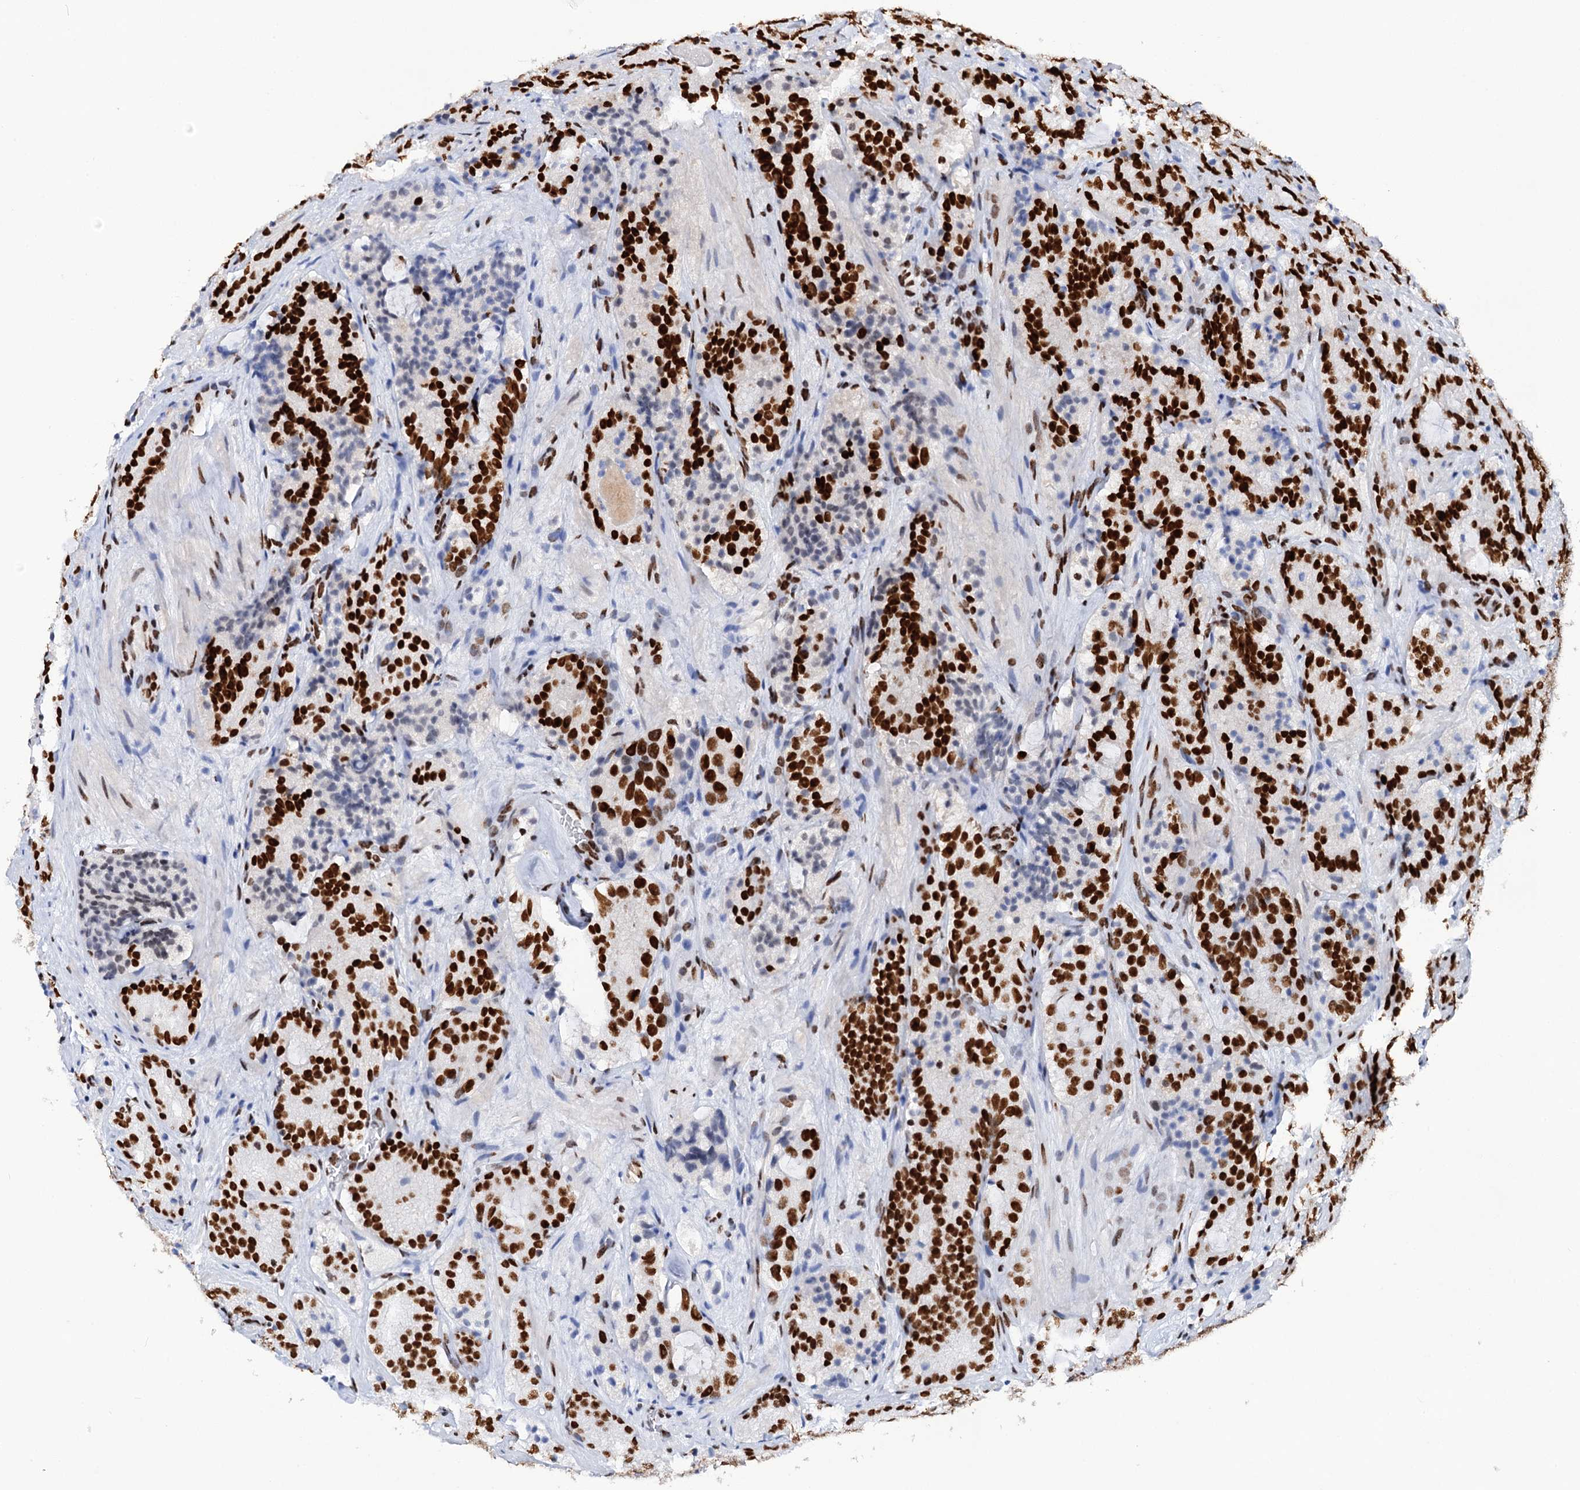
{"staining": {"intensity": "strong", "quantity": ">75%", "location": "nuclear"}, "tissue": "prostate cancer", "cell_type": "Tumor cells", "image_type": "cancer", "snomed": [{"axis": "morphology", "description": "Adenocarcinoma, High grade"}, {"axis": "topography", "description": "Prostate"}], "caption": "Protein positivity by IHC shows strong nuclear expression in about >75% of tumor cells in prostate cancer (high-grade adenocarcinoma).", "gene": "MATR3", "patient": {"sex": "male", "age": 57}}